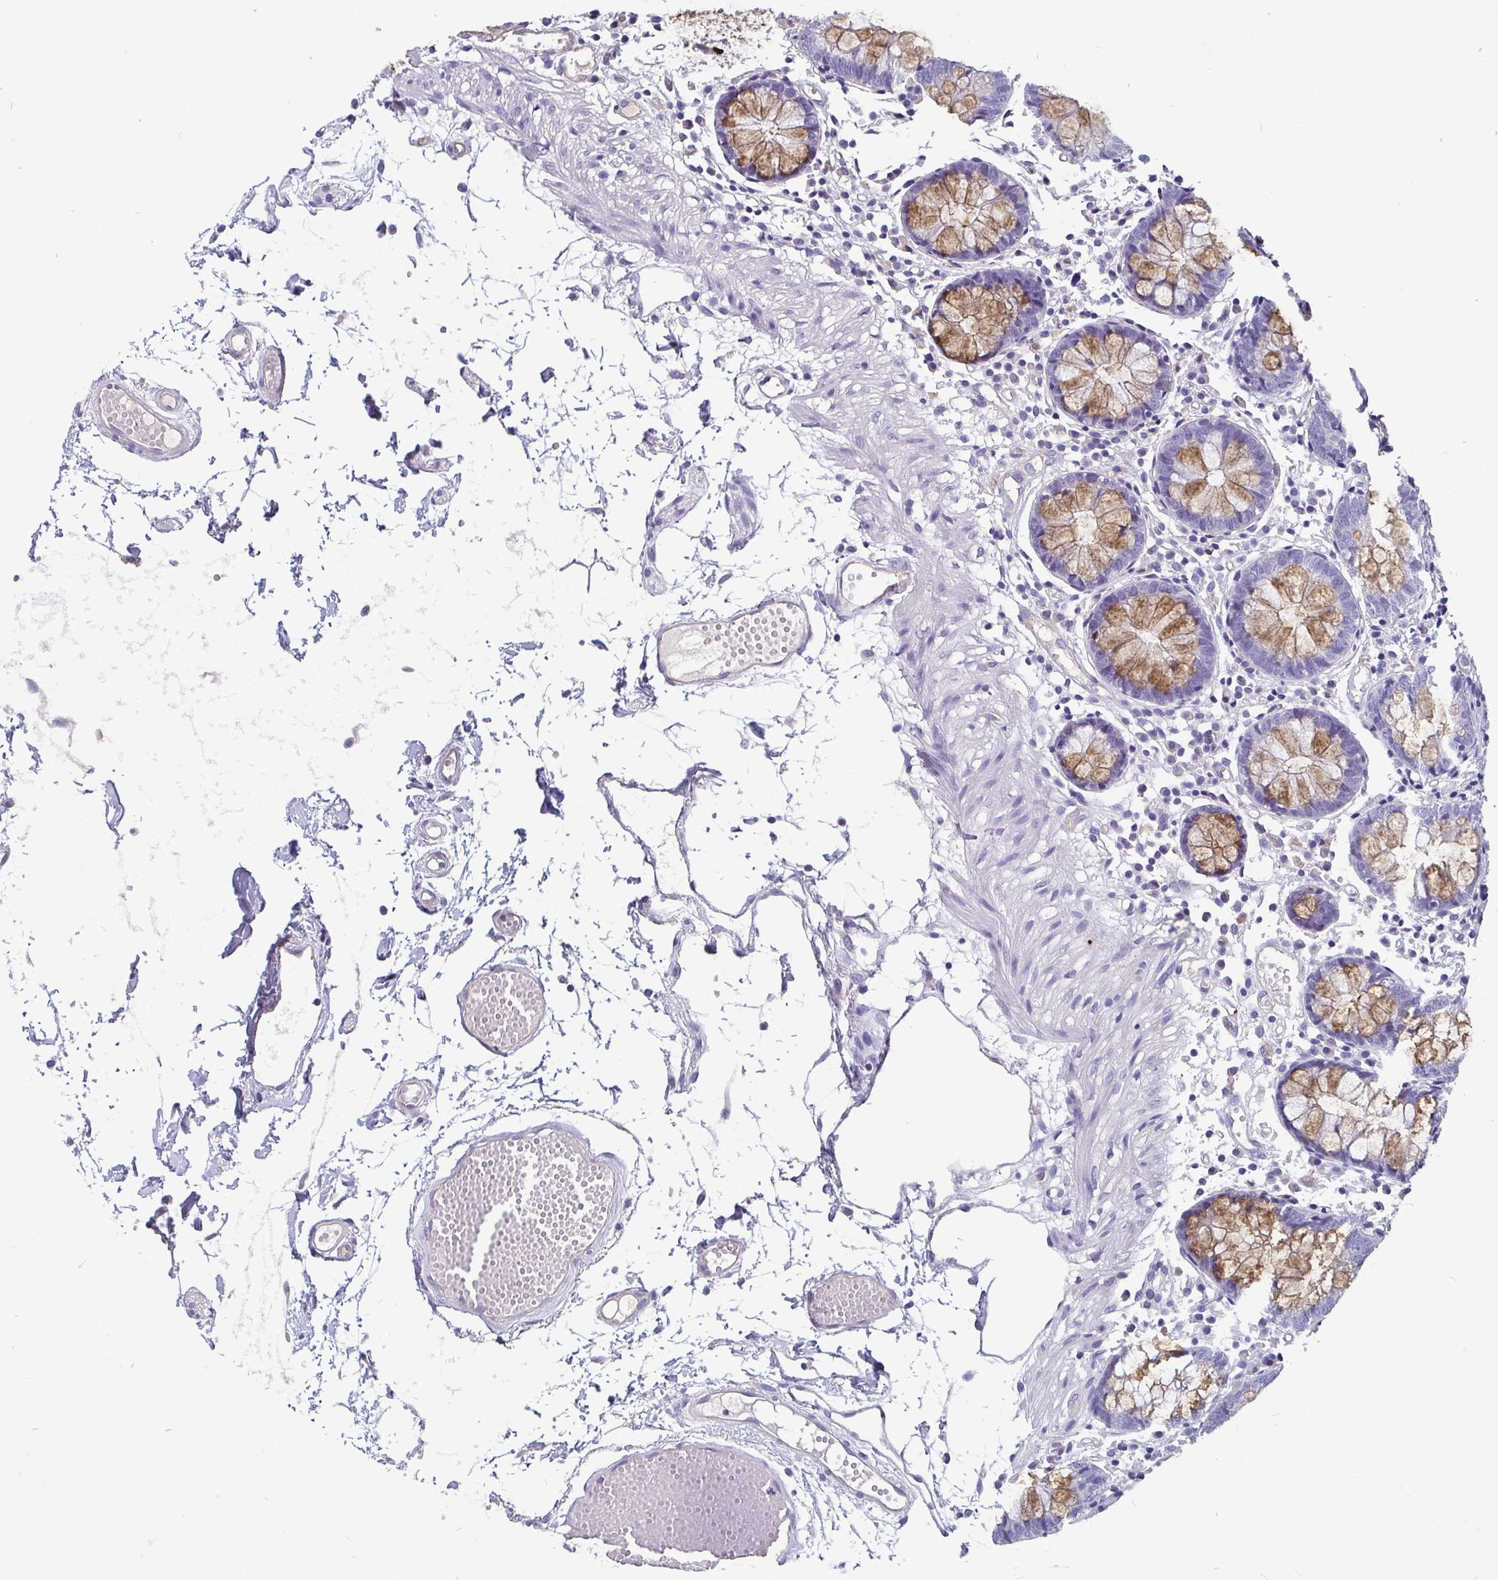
{"staining": {"intensity": "negative", "quantity": "none", "location": "none"}, "tissue": "colon", "cell_type": "Endothelial cells", "image_type": "normal", "snomed": [{"axis": "morphology", "description": "Normal tissue, NOS"}, {"axis": "morphology", "description": "Adenocarcinoma, NOS"}, {"axis": "topography", "description": "Colon"}], "caption": "Immunohistochemical staining of unremarkable colon shows no significant staining in endothelial cells.", "gene": "ADAMTS6", "patient": {"sex": "male", "age": 83}}